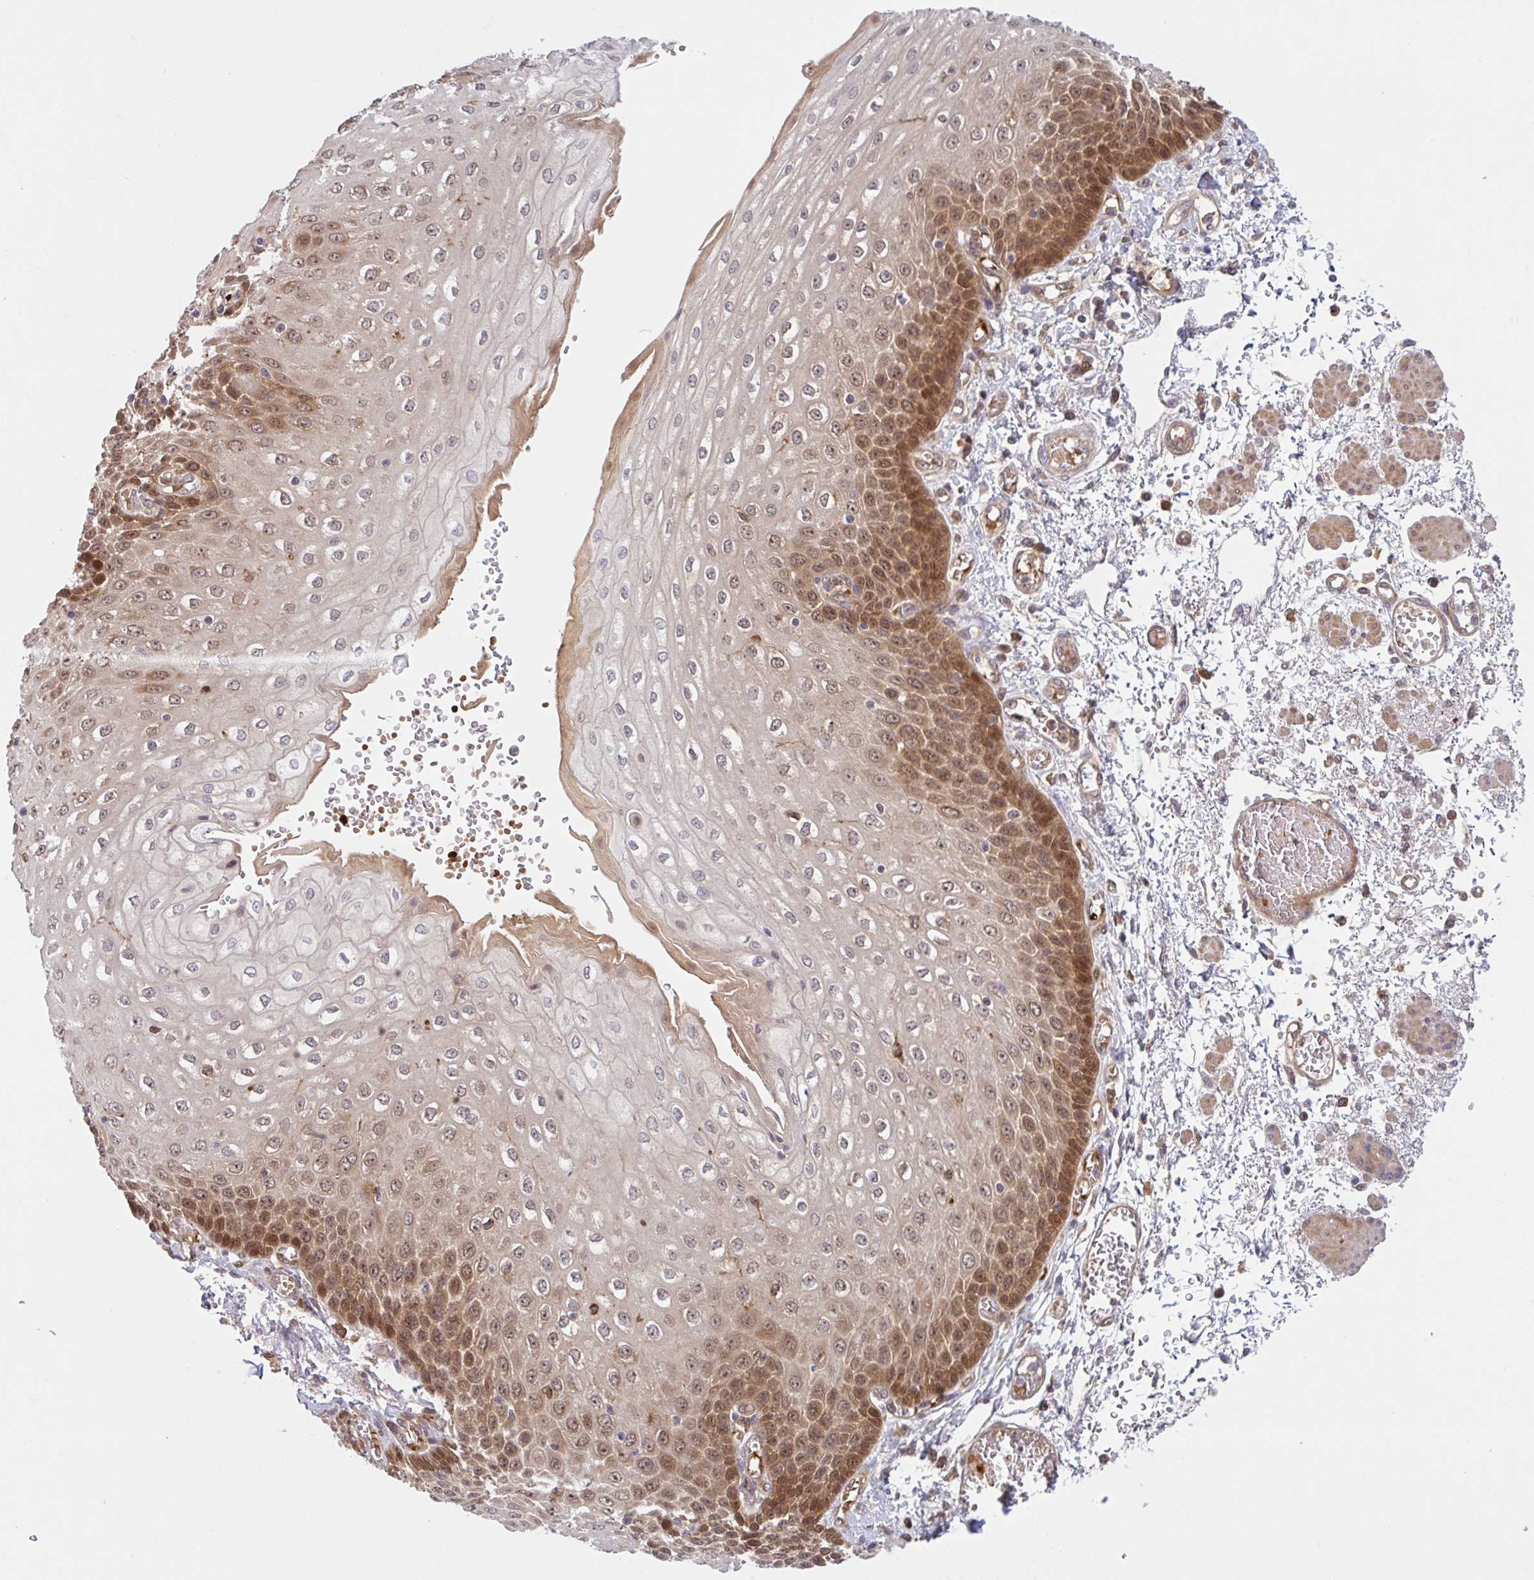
{"staining": {"intensity": "strong", "quantity": "25%-75%", "location": "cytoplasmic/membranous,nuclear"}, "tissue": "esophagus", "cell_type": "Squamous epithelial cells", "image_type": "normal", "snomed": [{"axis": "morphology", "description": "Normal tissue, NOS"}, {"axis": "morphology", "description": "Adenocarcinoma, NOS"}, {"axis": "topography", "description": "Esophagus"}], "caption": "Immunohistochemical staining of benign esophagus displays 25%-75% levels of strong cytoplasmic/membranous,nuclear protein staining in approximately 25%-75% of squamous epithelial cells.", "gene": "HMBS", "patient": {"sex": "male", "age": 81}}